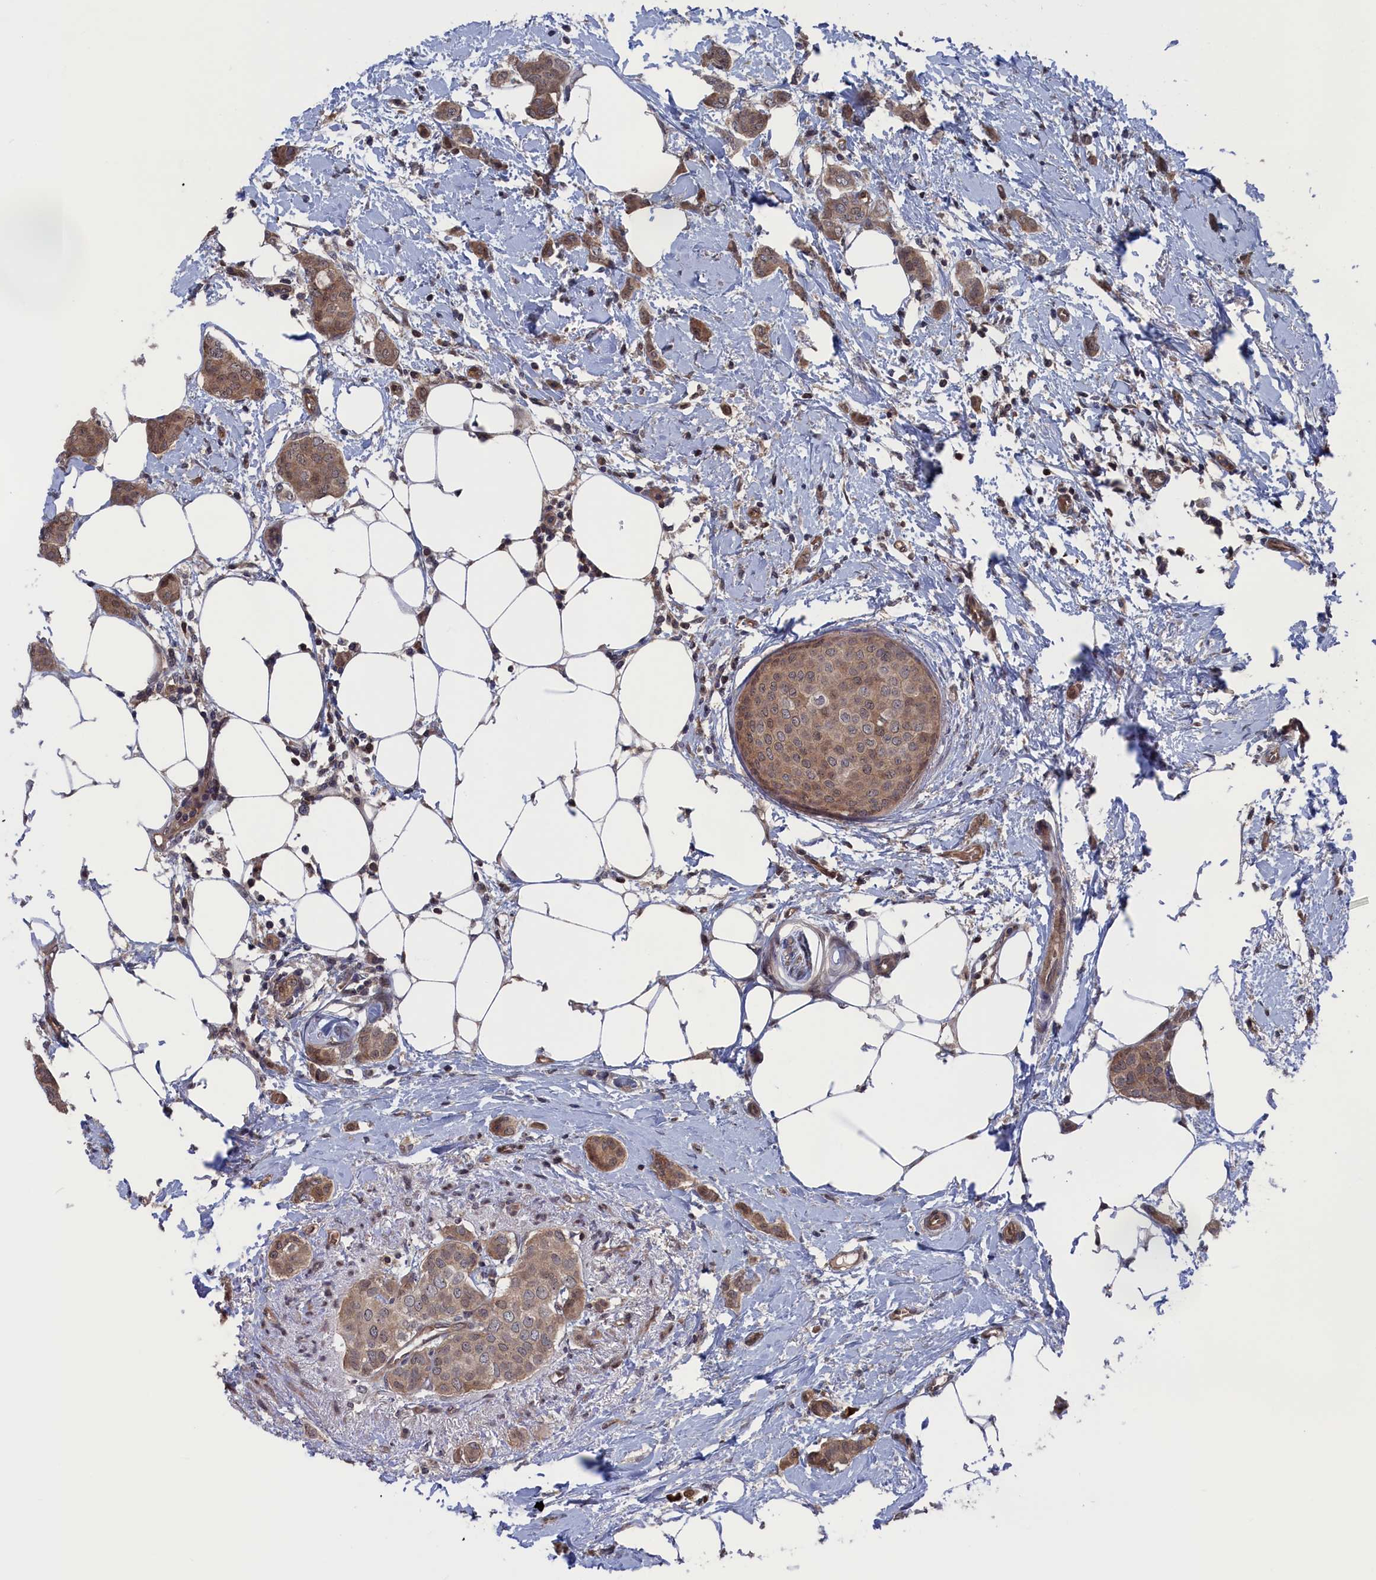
{"staining": {"intensity": "moderate", "quantity": ">75%", "location": "cytoplasmic/membranous"}, "tissue": "breast cancer", "cell_type": "Tumor cells", "image_type": "cancer", "snomed": [{"axis": "morphology", "description": "Duct carcinoma"}, {"axis": "topography", "description": "Breast"}], "caption": "Protein positivity by immunohistochemistry exhibits moderate cytoplasmic/membranous staining in about >75% of tumor cells in breast invasive ductal carcinoma.", "gene": "NUTF2", "patient": {"sex": "female", "age": 72}}